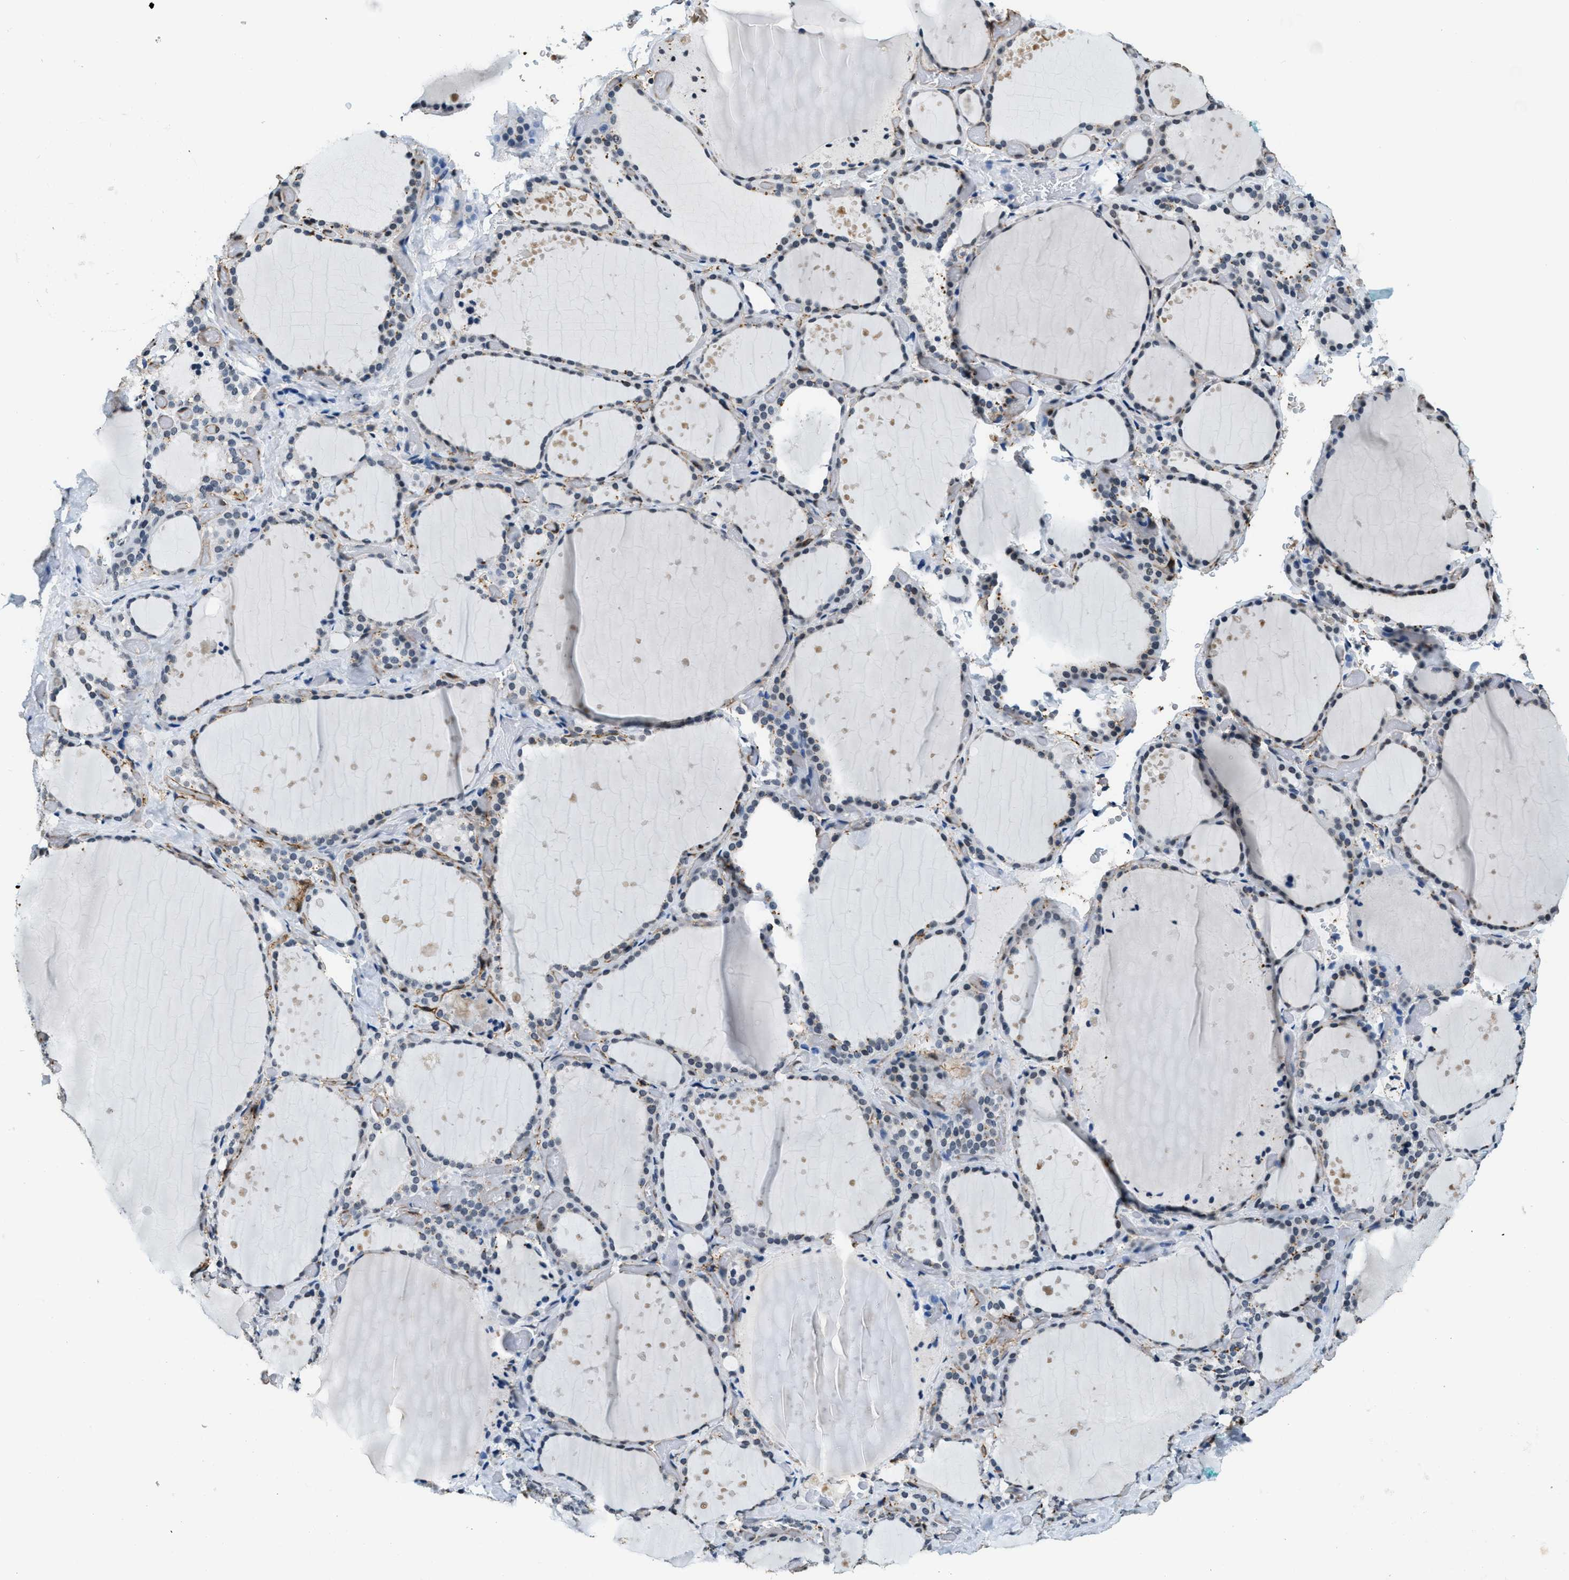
{"staining": {"intensity": "negative", "quantity": "none", "location": "none"}, "tissue": "thyroid gland", "cell_type": "Glandular cells", "image_type": "normal", "snomed": [{"axis": "morphology", "description": "Normal tissue, NOS"}, {"axis": "topography", "description": "Thyroid gland"}], "caption": "Image shows no significant protein positivity in glandular cells of unremarkable thyroid gland.", "gene": "CA4", "patient": {"sex": "female", "age": 44}}